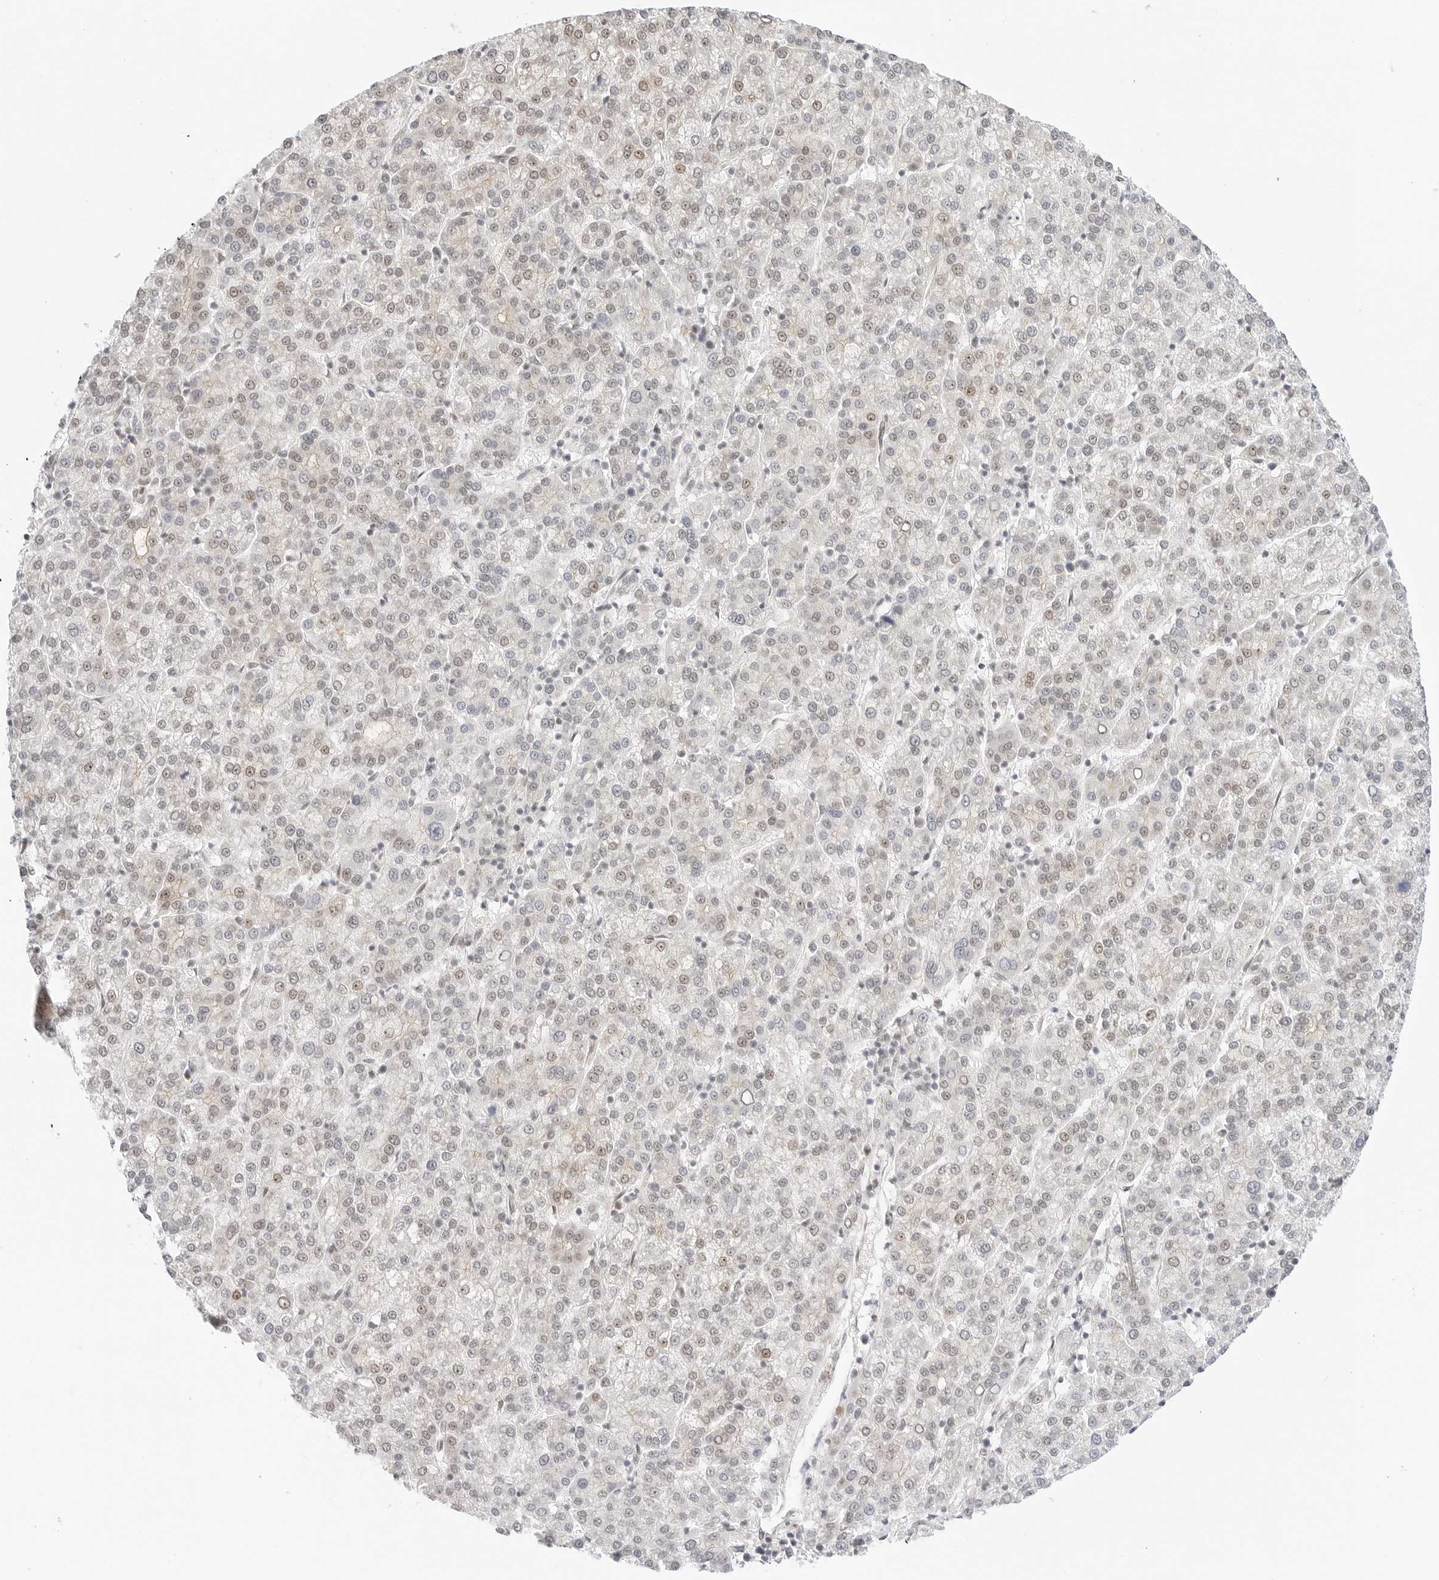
{"staining": {"intensity": "weak", "quantity": ">75%", "location": "nuclear"}, "tissue": "liver cancer", "cell_type": "Tumor cells", "image_type": "cancer", "snomed": [{"axis": "morphology", "description": "Carcinoma, Hepatocellular, NOS"}, {"axis": "topography", "description": "Liver"}], "caption": "Protein staining of liver hepatocellular carcinoma tissue displays weak nuclear staining in about >75% of tumor cells.", "gene": "HIPK3", "patient": {"sex": "female", "age": 58}}